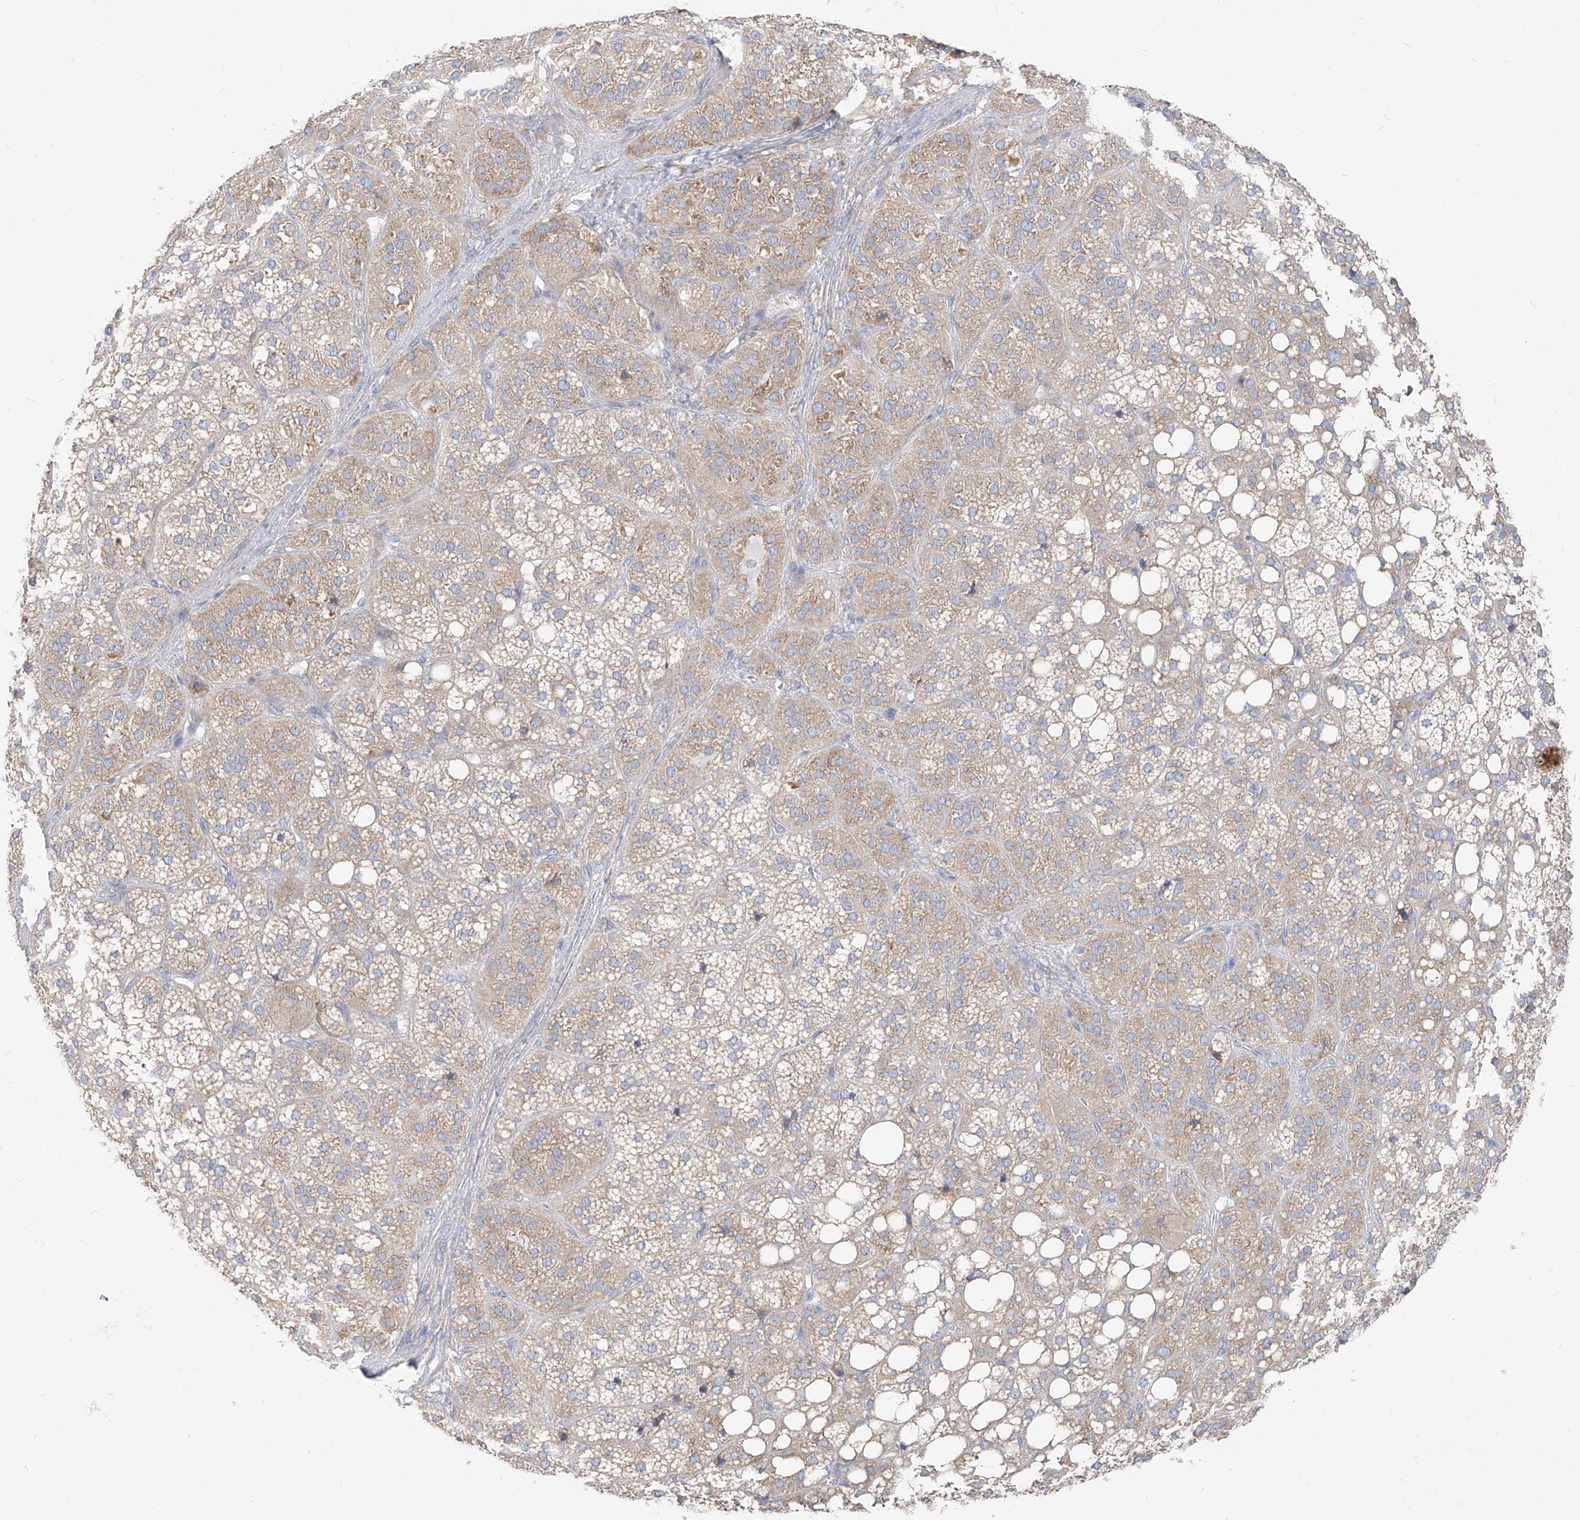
{"staining": {"intensity": "moderate", "quantity": "25%-75%", "location": "cytoplasmic/membranous"}, "tissue": "adrenal gland", "cell_type": "Glandular cells", "image_type": "normal", "snomed": [{"axis": "morphology", "description": "Normal tissue, NOS"}, {"axis": "topography", "description": "Adrenal gland"}], "caption": "Immunohistochemical staining of benign human adrenal gland displays 25%-75% levels of moderate cytoplasmic/membranous protein staining in approximately 25%-75% of glandular cells. The staining is performed using DAB brown chromogen to label protein expression. The nuclei are counter-stained blue using hematoxylin.", "gene": "UFL1", "patient": {"sex": "female", "age": 59}}